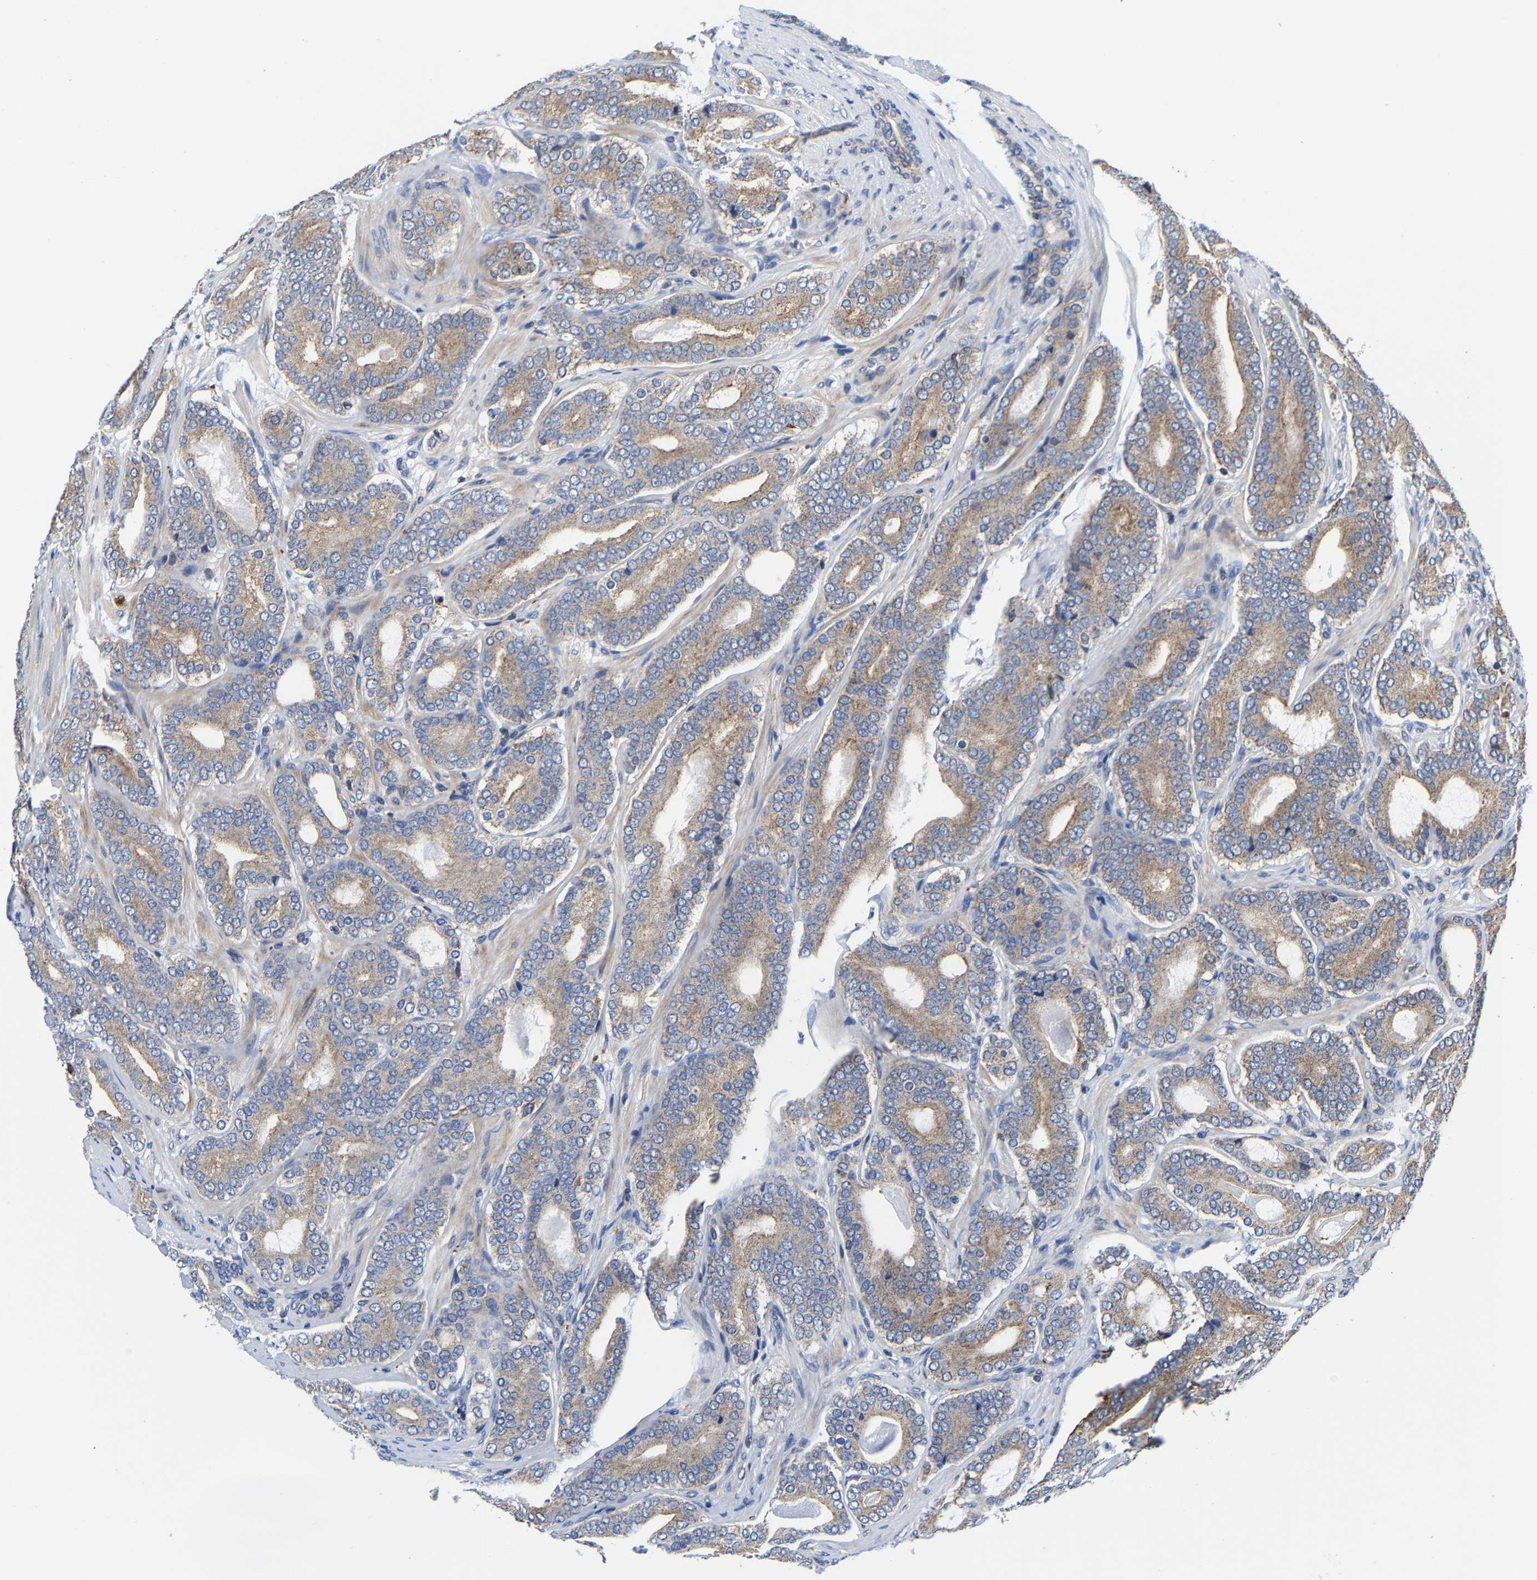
{"staining": {"intensity": "weak", "quantity": ">75%", "location": "cytoplasmic/membranous"}, "tissue": "prostate cancer", "cell_type": "Tumor cells", "image_type": "cancer", "snomed": [{"axis": "morphology", "description": "Adenocarcinoma, High grade"}, {"axis": "topography", "description": "Prostate"}], "caption": "An image showing weak cytoplasmic/membranous positivity in about >75% of tumor cells in high-grade adenocarcinoma (prostate), as visualized by brown immunohistochemical staining.", "gene": "PFKFB3", "patient": {"sex": "male", "age": 60}}